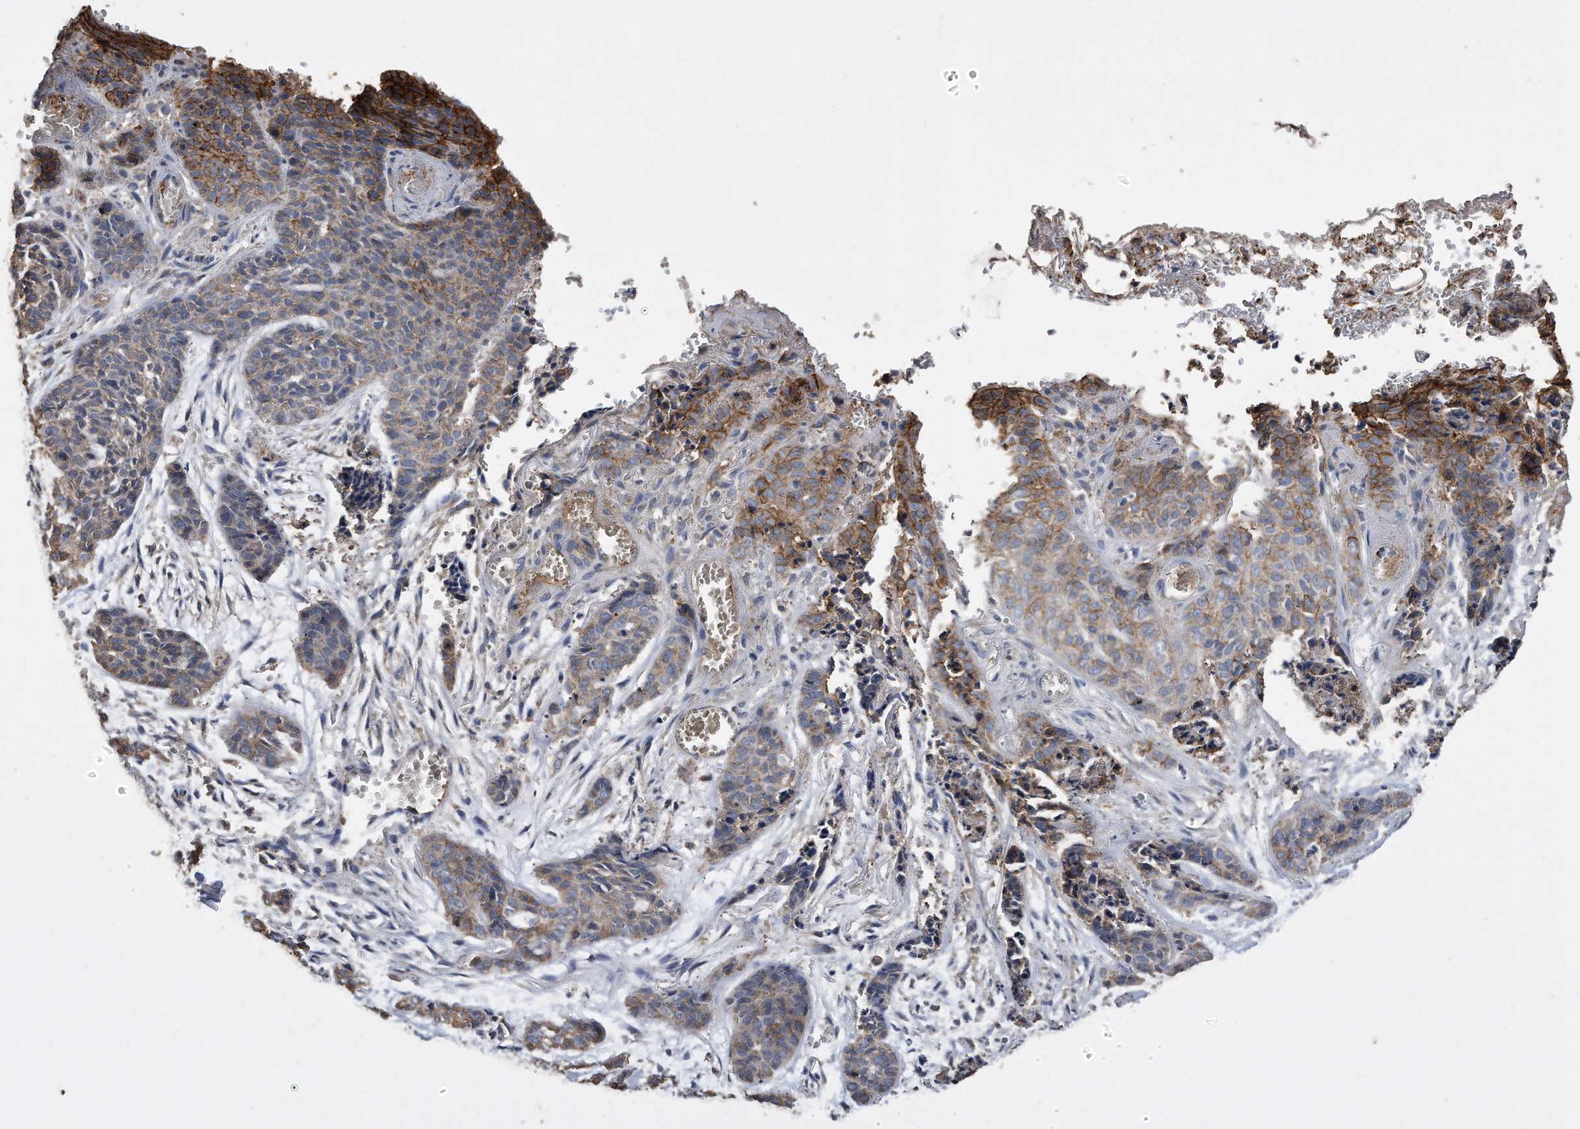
{"staining": {"intensity": "moderate", "quantity": ">75%", "location": "cytoplasmic/membranous"}, "tissue": "skin cancer", "cell_type": "Tumor cells", "image_type": "cancer", "snomed": [{"axis": "morphology", "description": "Basal cell carcinoma"}, {"axis": "topography", "description": "Skin"}], "caption": "Protein expression by IHC displays moderate cytoplasmic/membranous positivity in about >75% of tumor cells in basal cell carcinoma (skin).", "gene": "CDCP1", "patient": {"sex": "female", "age": 64}}